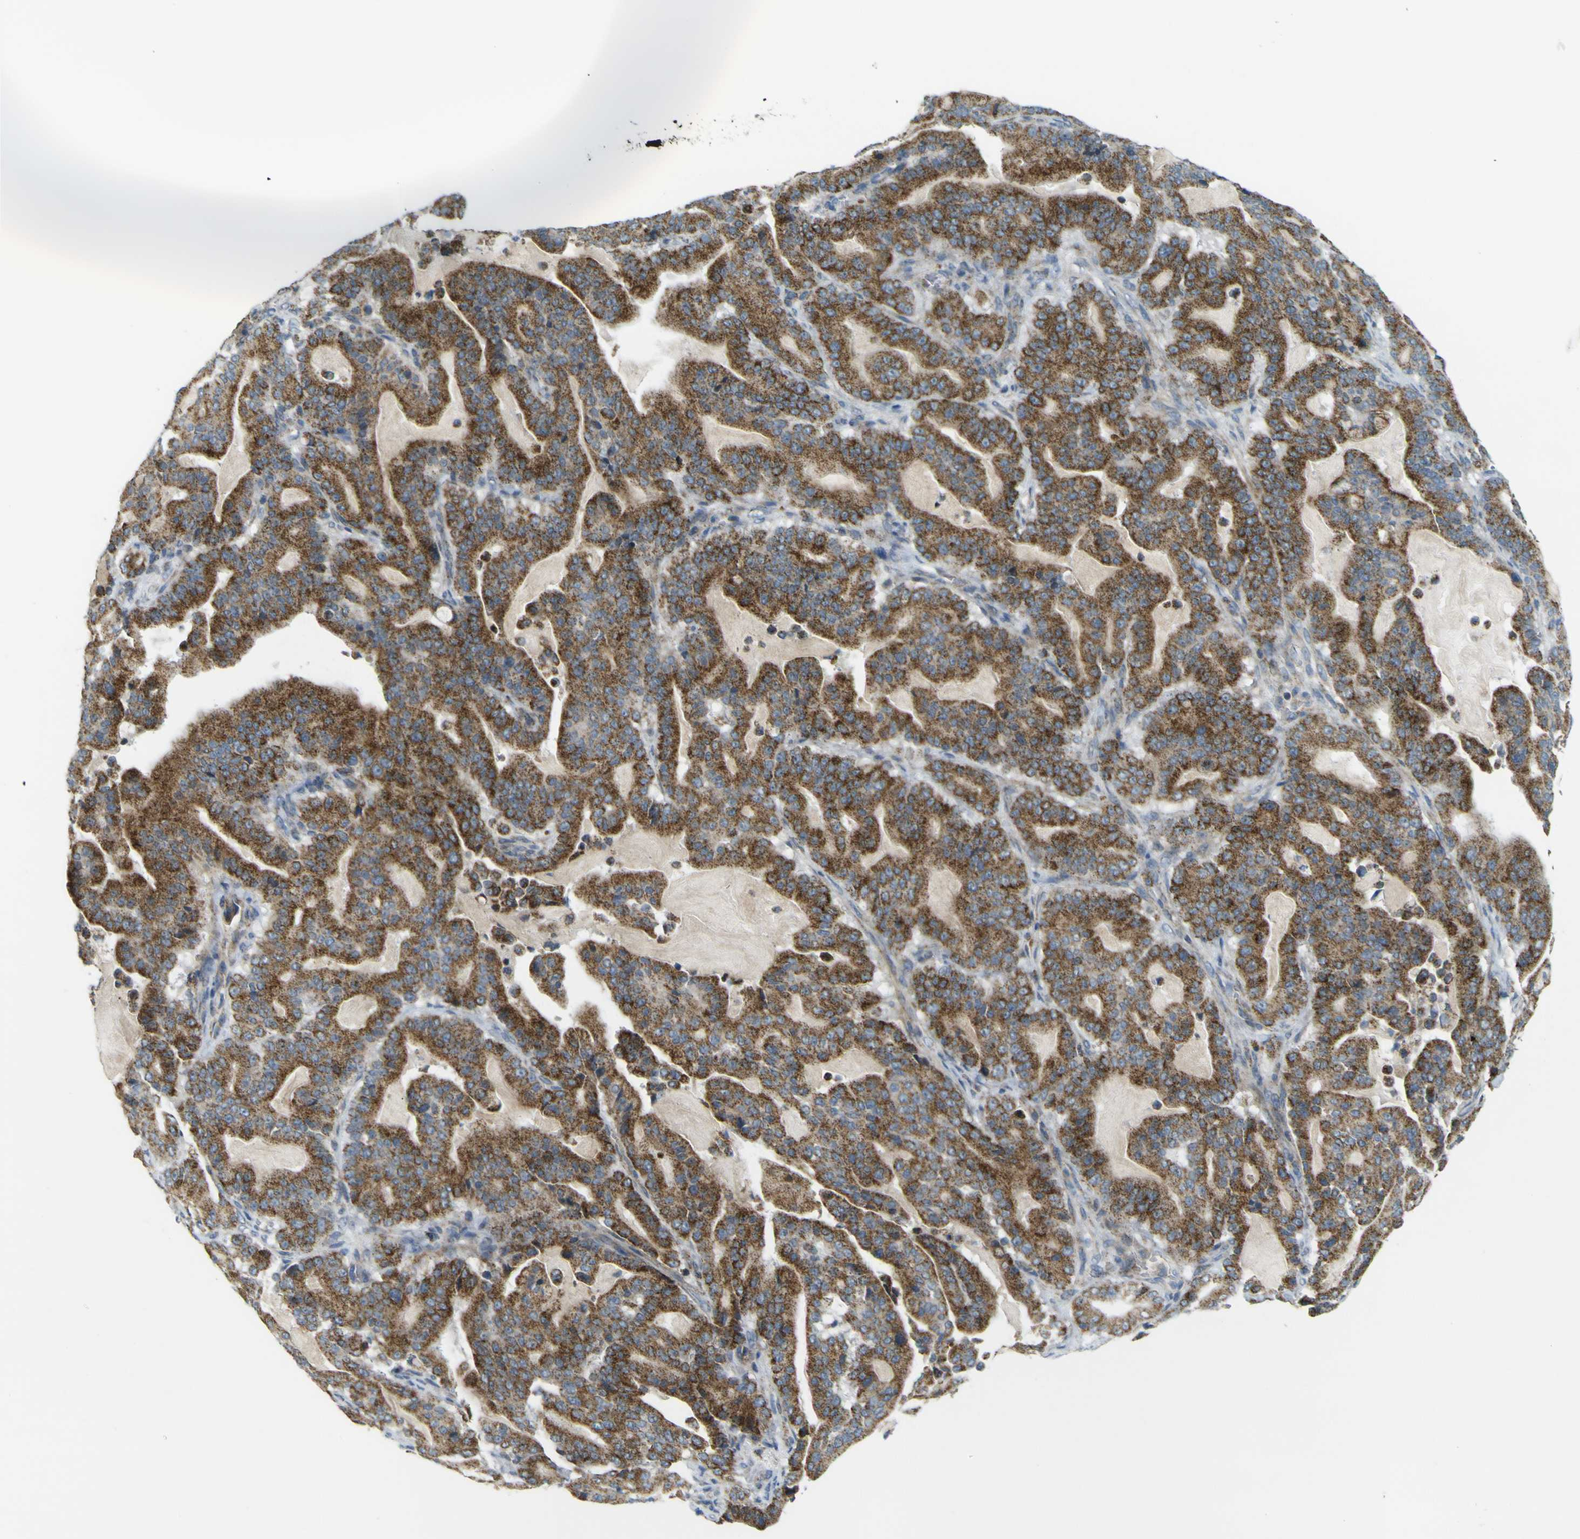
{"staining": {"intensity": "strong", "quantity": ">75%", "location": "cytoplasmic/membranous"}, "tissue": "pancreatic cancer", "cell_type": "Tumor cells", "image_type": "cancer", "snomed": [{"axis": "morphology", "description": "Adenocarcinoma, NOS"}, {"axis": "topography", "description": "Pancreas"}], "caption": "Protein staining of pancreatic cancer tissue exhibits strong cytoplasmic/membranous staining in approximately >75% of tumor cells. (DAB (3,3'-diaminobenzidine) IHC with brightfield microscopy, high magnification).", "gene": "ACBD5", "patient": {"sex": "male", "age": 63}}